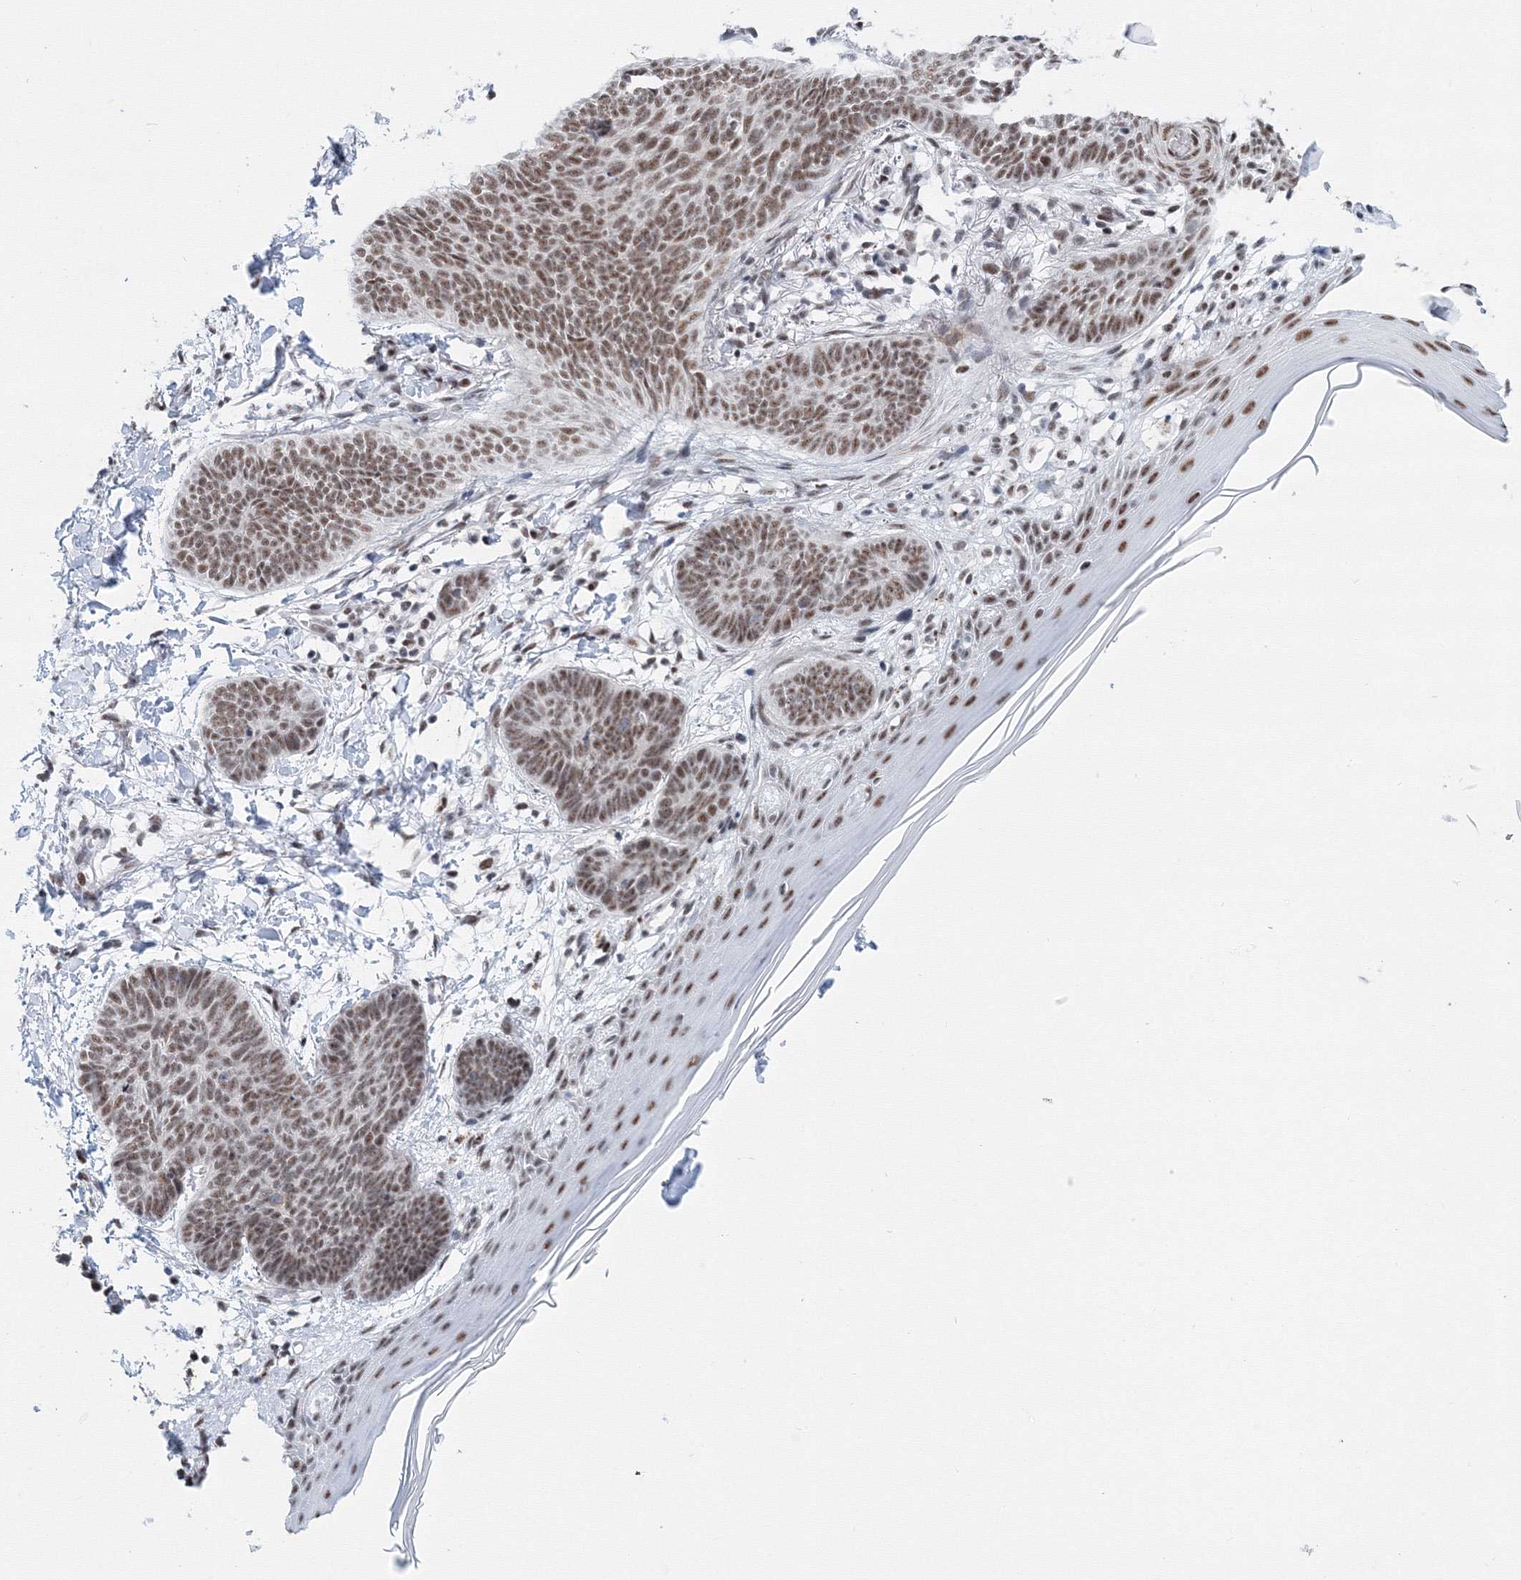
{"staining": {"intensity": "moderate", "quantity": ">75%", "location": "nuclear"}, "tissue": "skin cancer", "cell_type": "Tumor cells", "image_type": "cancer", "snomed": [{"axis": "morphology", "description": "Normal tissue, NOS"}, {"axis": "morphology", "description": "Basal cell carcinoma"}, {"axis": "topography", "description": "Skin"}], "caption": "IHC (DAB (3,3'-diaminobenzidine)) staining of basal cell carcinoma (skin) reveals moderate nuclear protein positivity in approximately >75% of tumor cells. (DAB (3,3'-diaminobenzidine) IHC with brightfield microscopy, high magnification).", "gene": "SF3B6", "patient": {"sex": "male", "age": 50}}